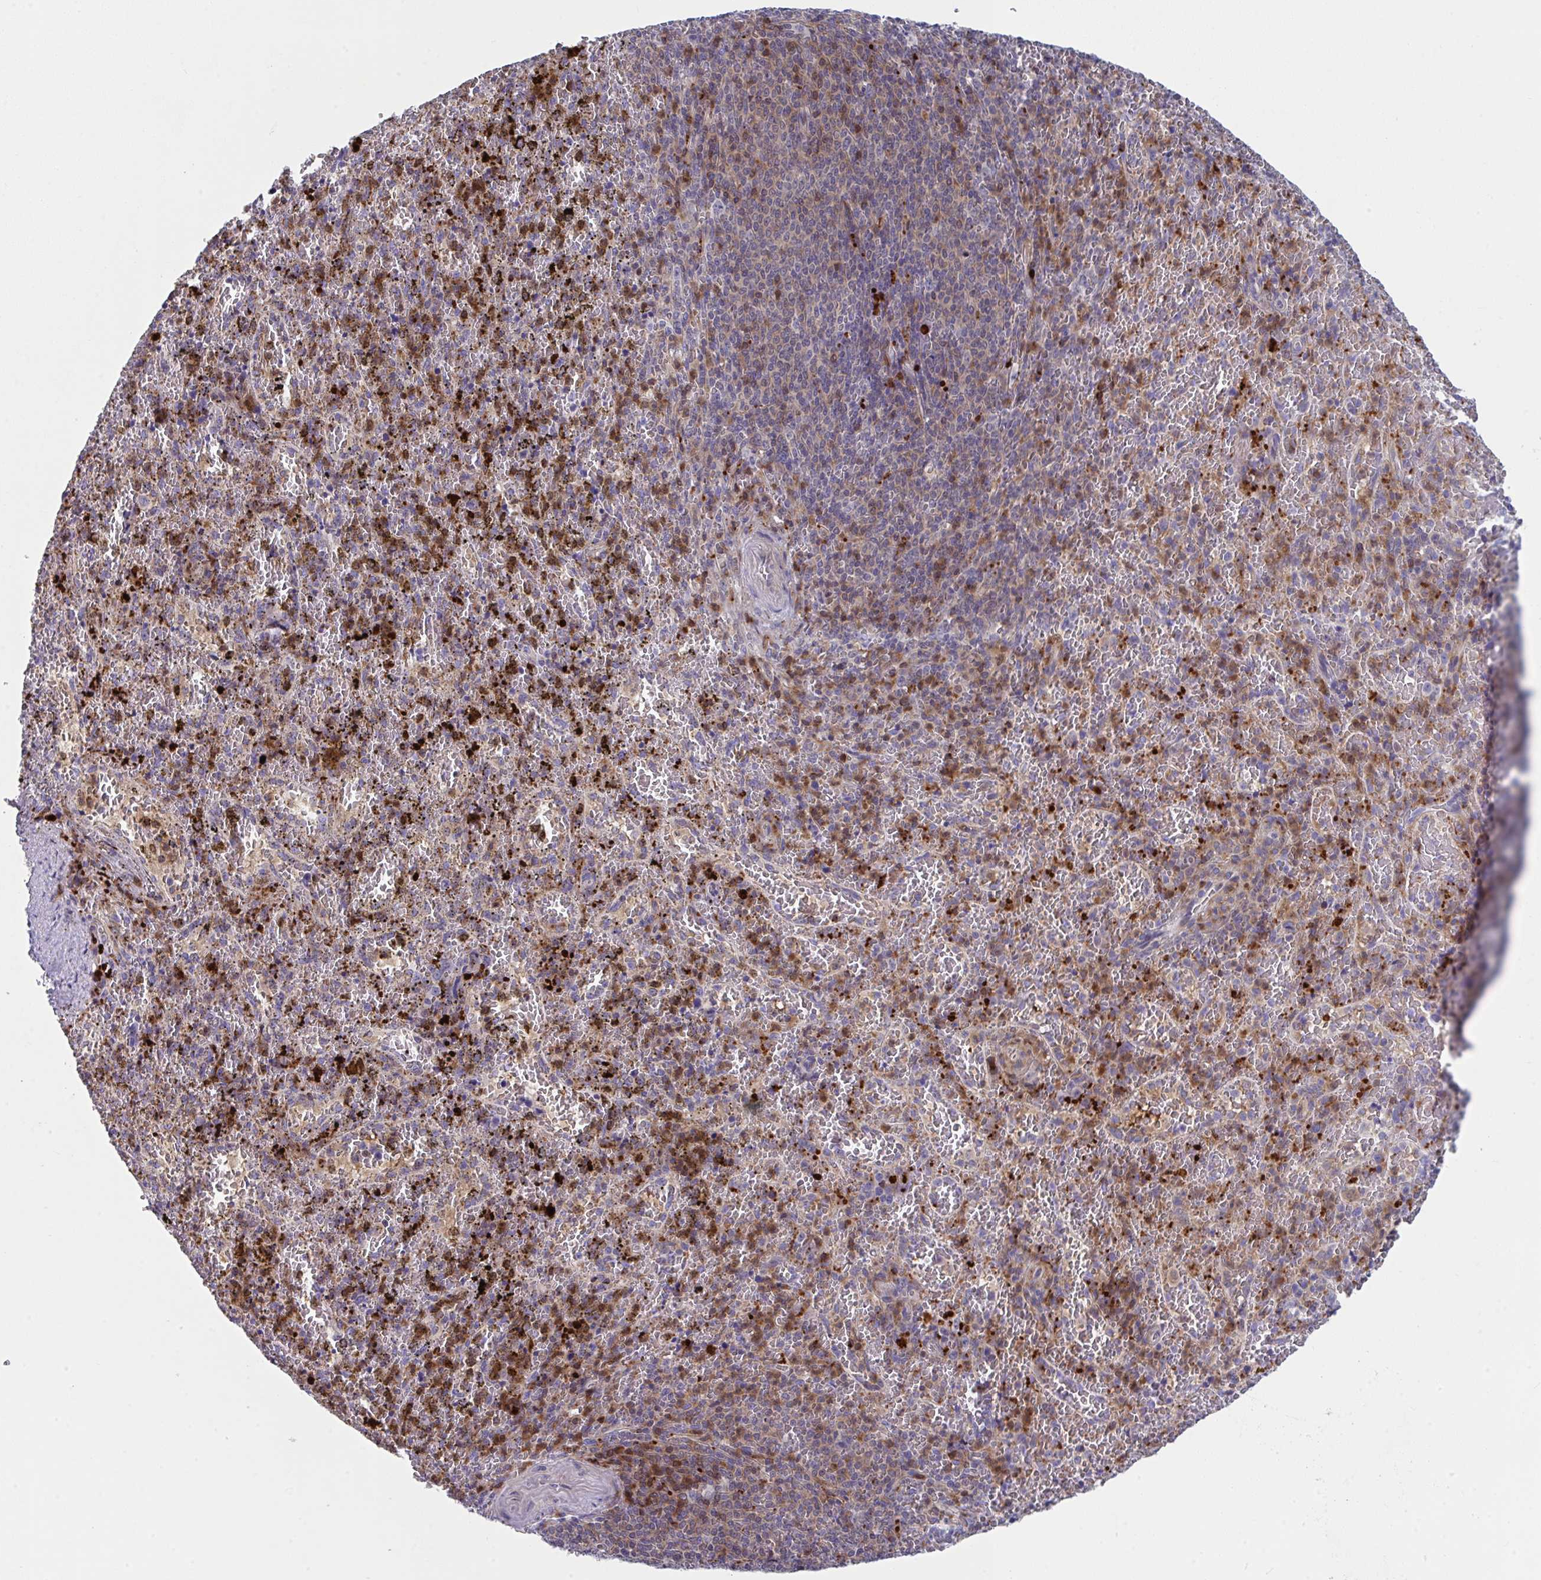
{"staining": {"intensity": "strong", "quantity": "25%-75%", "location": "cytoplasmic/membranous"}, "tissue": "spleen", "cell_type": "Cells in red pulp", "image_type": "normal", "snomed": [{"axis": "morphology", "description": "Normal tissue, NOS"}, {"axis": "topography", "description": "Spleen"}], "caption": "Immunohistochemistry image of benign spleen stained for a protein (brown), which displays high levels of strong cytoplasmic/membranous staining in approximately 25%-75% of cells in red pulp.", "gene": "AOC2", "patient": {"sex": "female", "age": 50}}